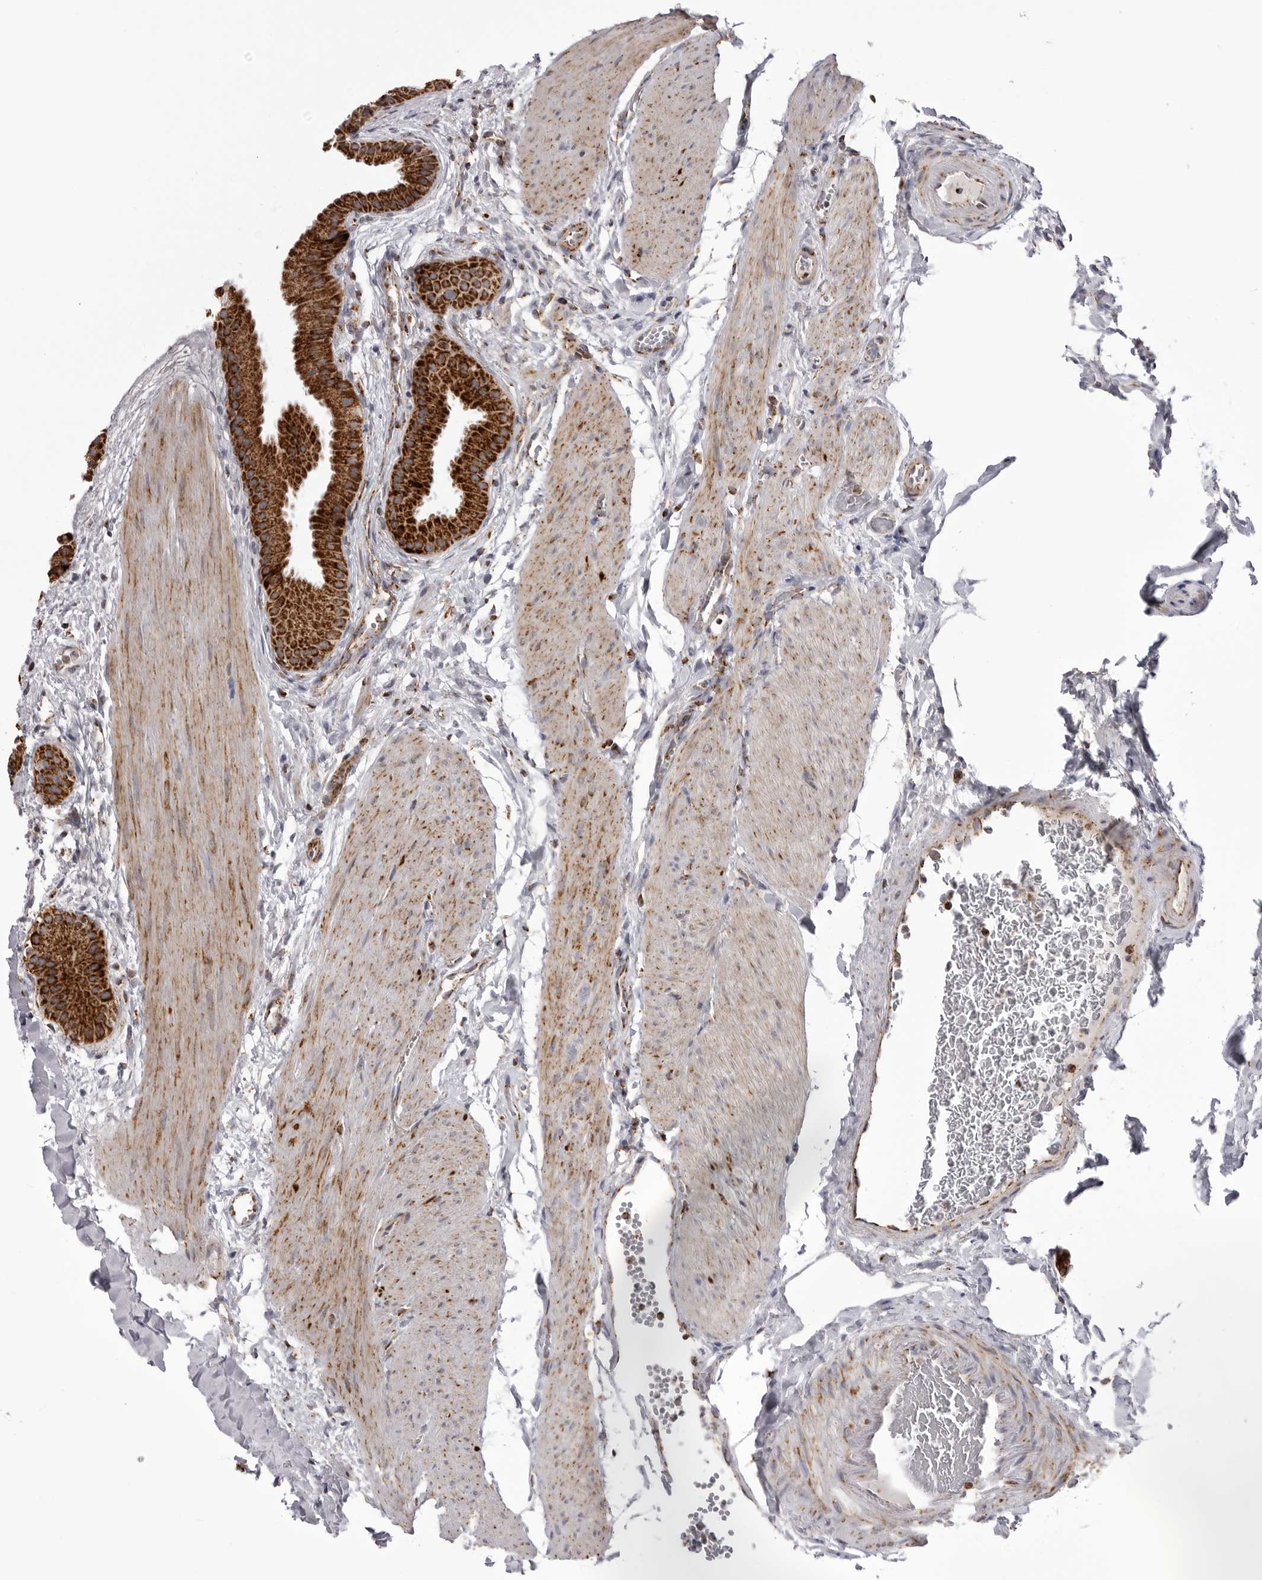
{"staining": {"intensity": "strong", "quantity": ">75%", "location": "cytoplasmic/membranous"}, "tissue": "gallbladder", "cell_type": "Glandular cells", "image_type": "normal", "snomed": [{"axis": "morphology", "description": "Normal tissue, NOS"}, {"axis": "topography", "description": "Gallbladder"}], "caption": "Protein expression analysis of unremarkable human gallbladder reveals strong cytoplasmic/membranous positivity in about >75% of glandular cells. Using DAB (brown) and hematoxylin (blue) stains, captured at high magnification using brightfield microscopy.", "gene": "TUFM", "patient": {"sex": "female", "age": 64}}